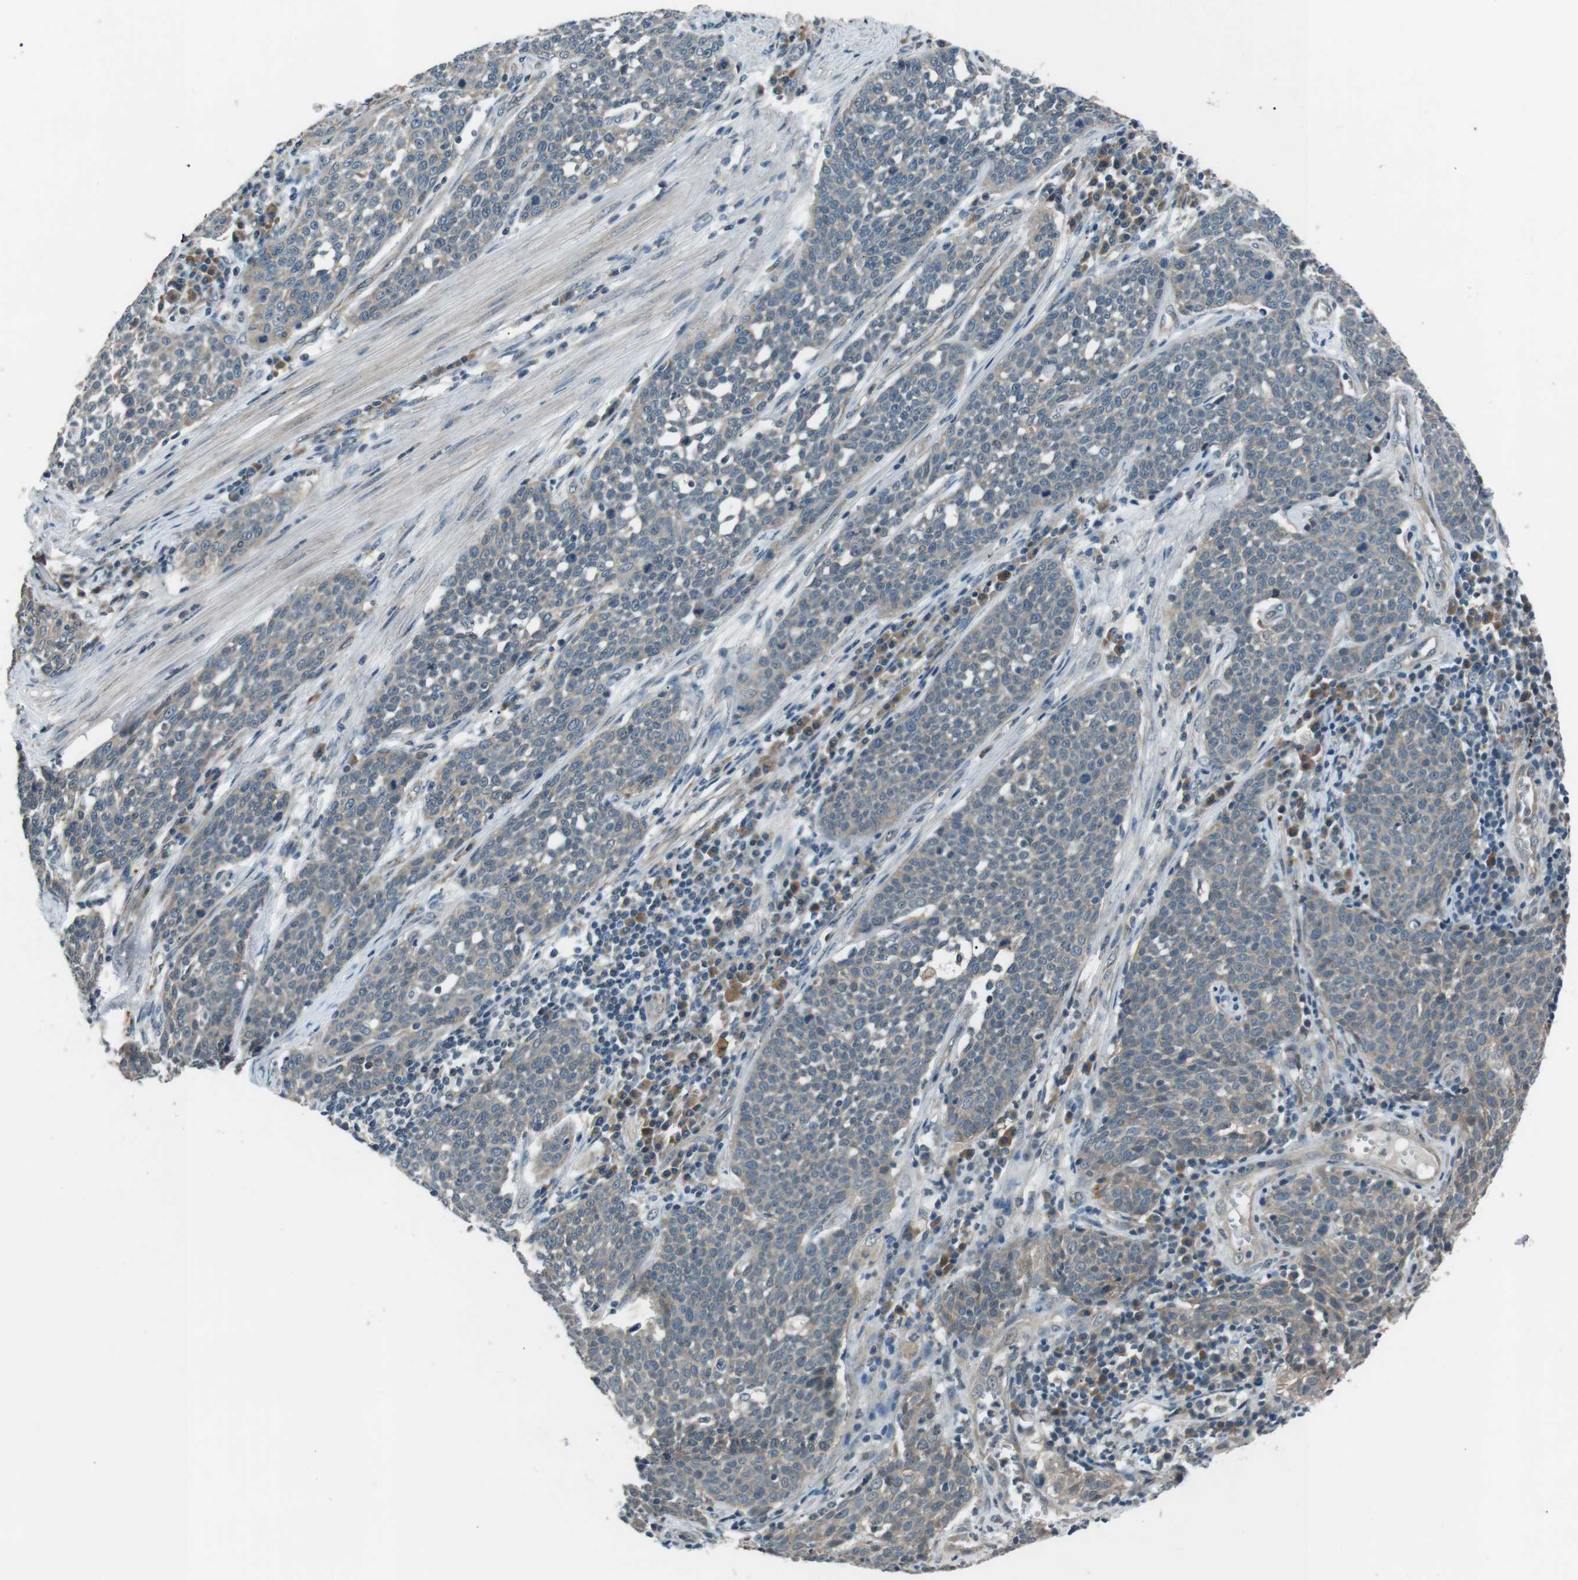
{"staining": {"intensity": "weak", "quantity": "<25%", "location": "cytoplasmic/membranous"}, "tissue": "cervical cancer", "cell_type": "Tumor cells", "image_type": "cancer", "snomed": [{"axis": "morphology", "description": "Squamous cell carcinoma, NOS"}, {"axis": "topography", "description": "Cervix"}], "caption": "This is a image of immunohistochemistry staining of cervical cancer (squamous cell carcinoma), which shows no staining in tumor cells.", "gene": "LRIG2", "patient": {"sex": "female", "age": 34}}